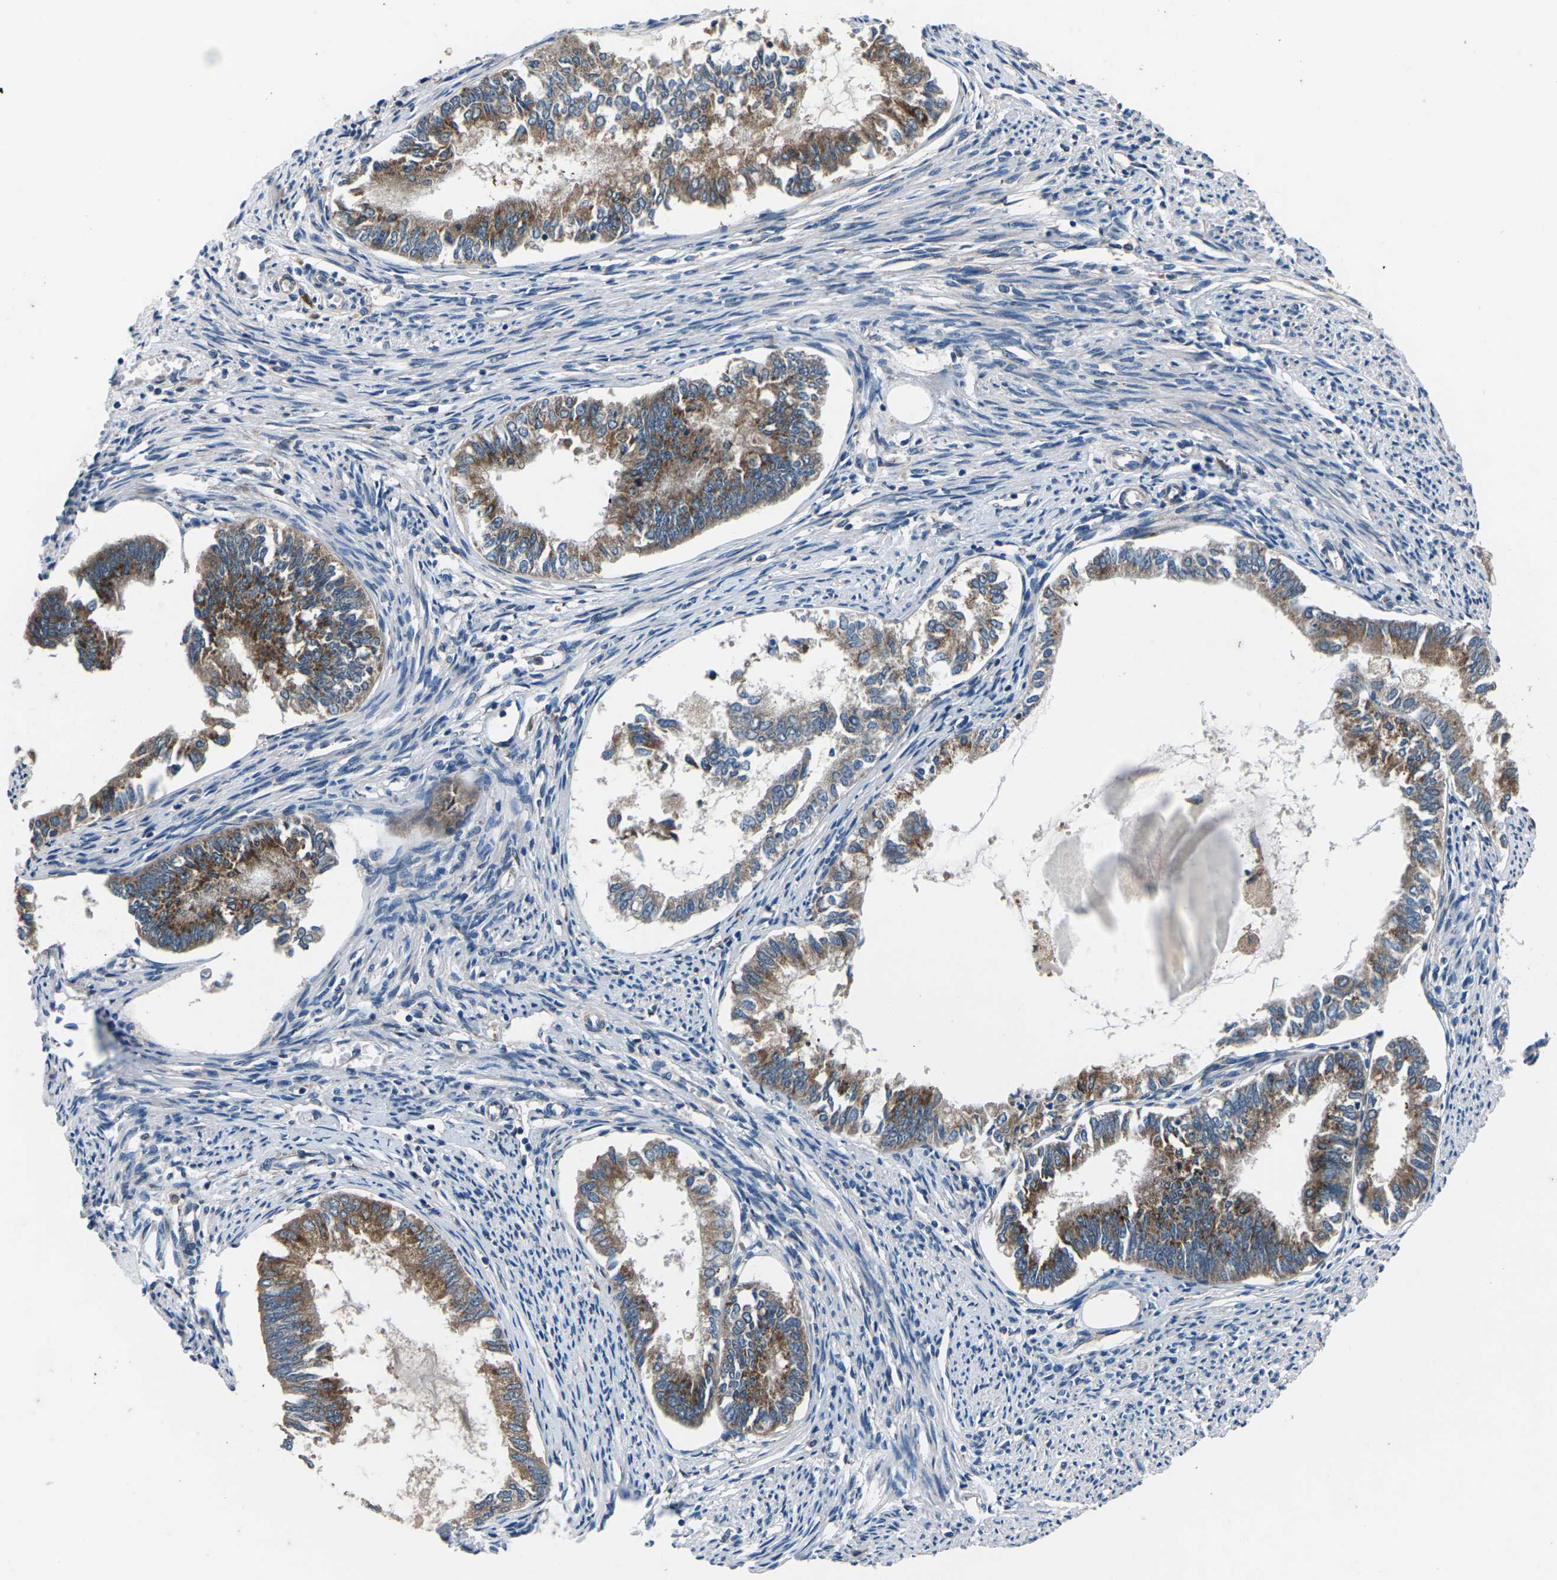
{"staining": {"intensity": "moderate", "quantity": ">75%", "location": "cytoplasmic/membranous"}, "tissue": "endometrial cancer", "cell_type": "Tumor cells", "image_type": "cancer", "snomed": [{"axis": "morphology", "description": "Adenocarcinoma, NOS"}, {"axis": "topography", "description": "Endometrium"}], "caption": "The immunohistochemical stain highlights moderate cytoplasmic/membranous expression in tumor cells of endometrial cancer tissue.", "gene": "GABRP", "patient": {"sex": "female", "age": 86}}